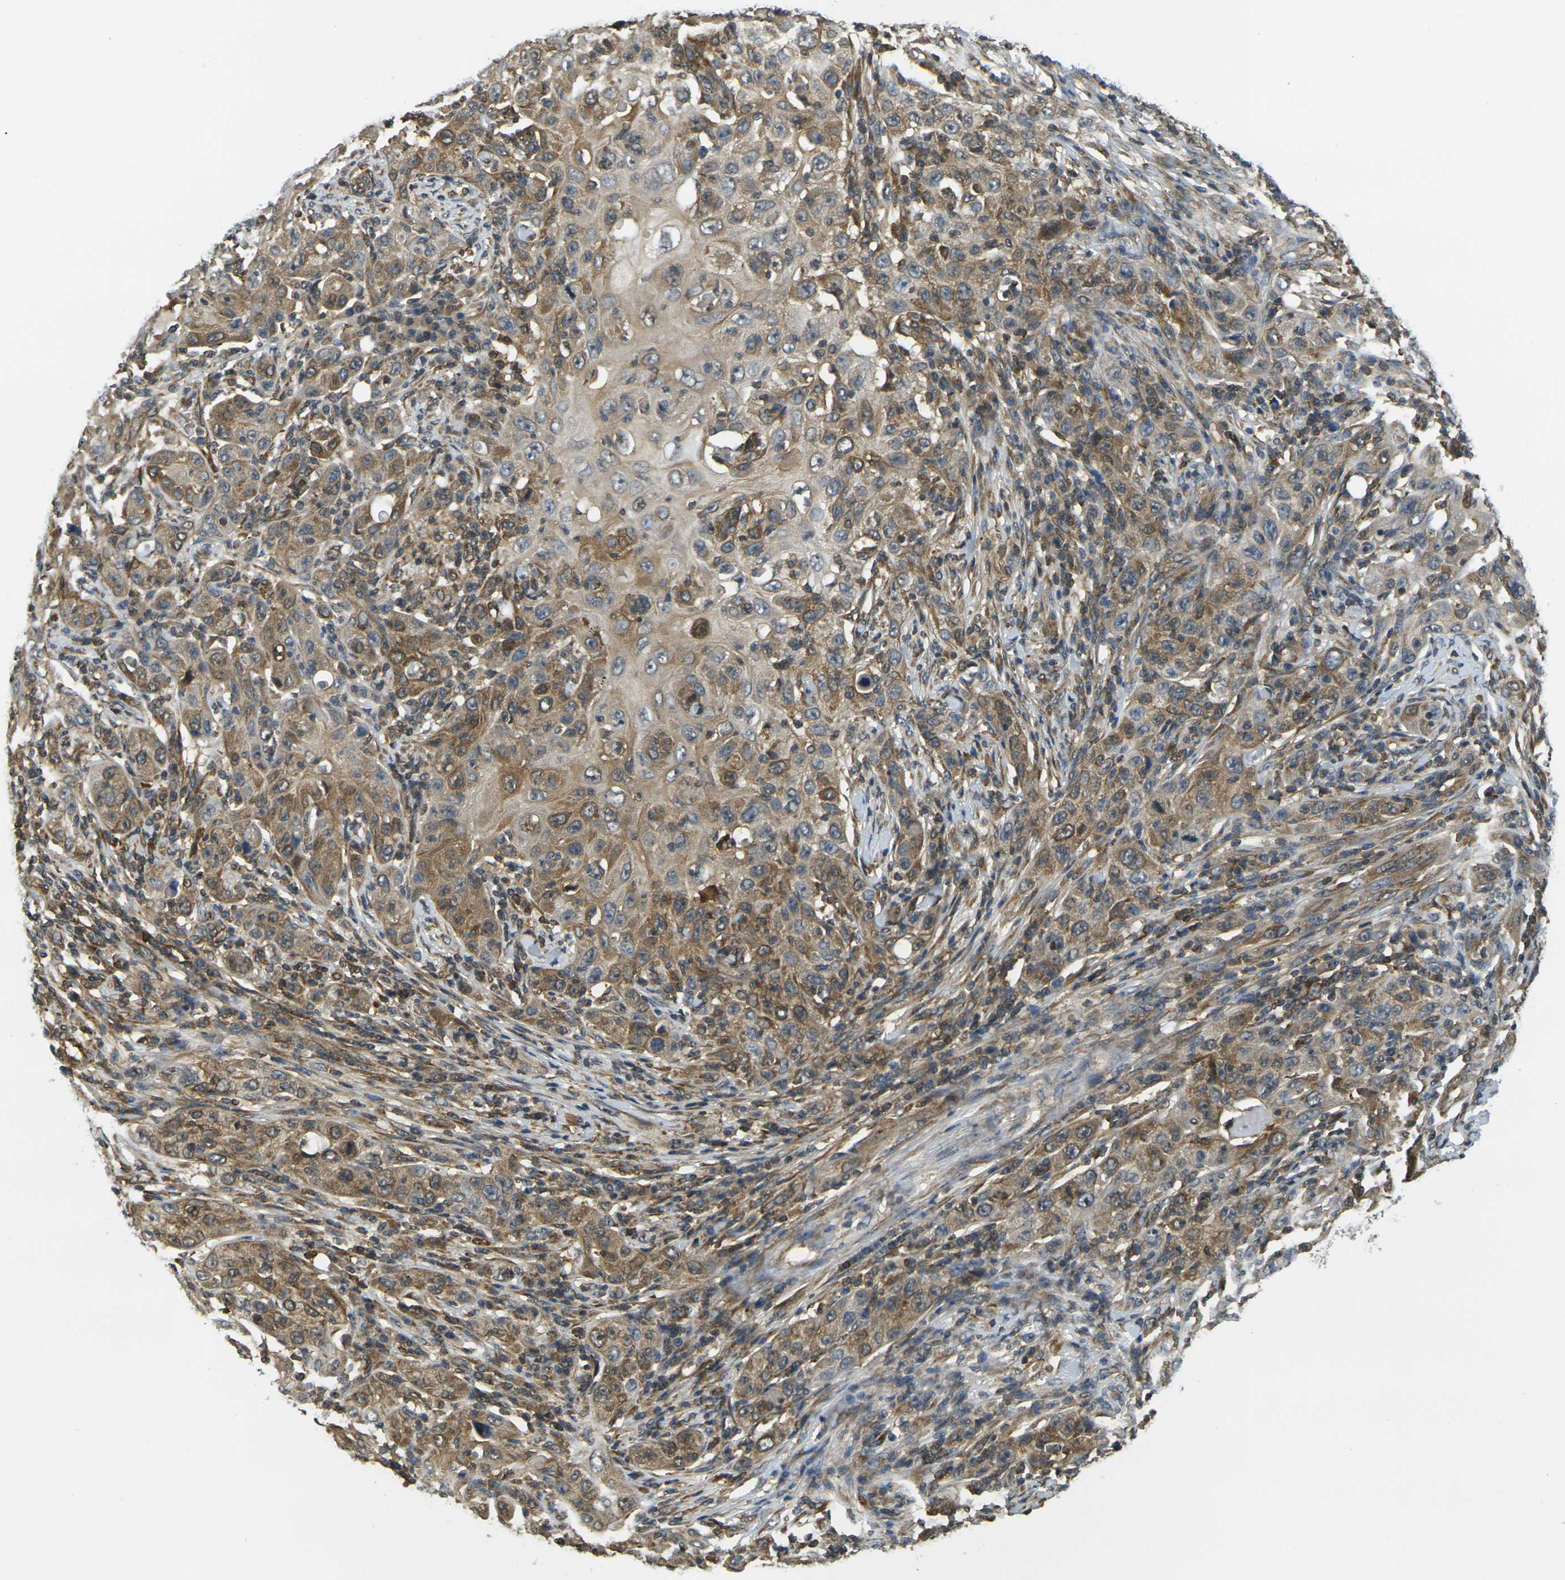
{"staining": {"intensity": "moderate", "quantity": ">75%", "location": "cytoplasmic/membranous"}, "tissue": "skin cancer", "cell_type": "Tumor cells", "image_type": "cancer", "snomed": [{"axis": "morphology", "description": "Squamous cell carcinoma, NOS"}, {"axis": "topography", "description": "Skin"}], "caption": "Moderate cytoplasmic/membranous expression is identified in approximately >75% of tumor cells in skin cancer (squamous cell carcinoma). (DAB = brown stain, brightfield microscopy at high magnification).", "gene": "CAST", "patient": {"sex": "female", "age": 88}}